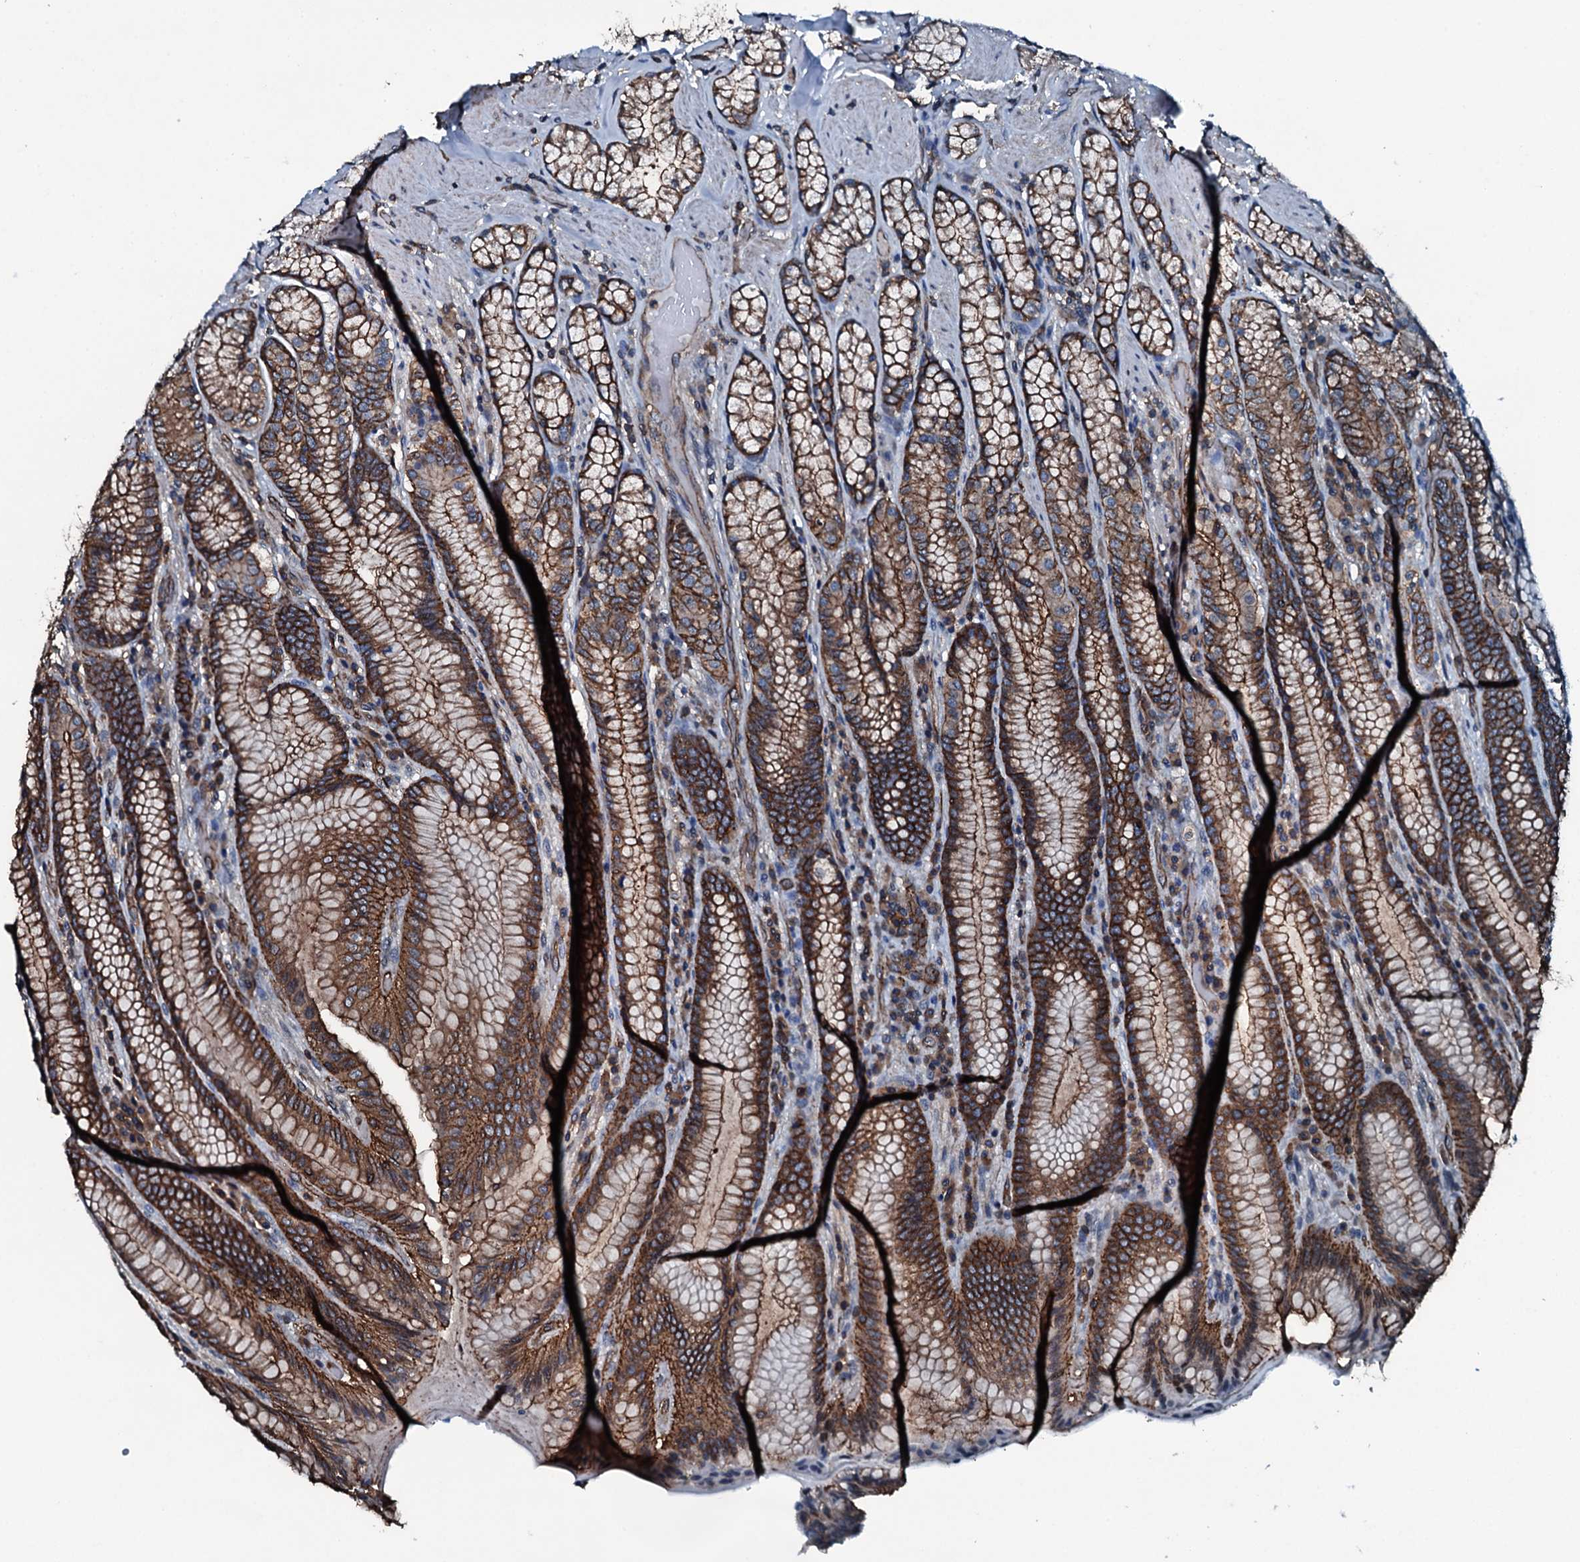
{"staining": {"intensity": "strong", "quantity": ">75%", "location": "cytoplasmic/membranous"}, "tissue": "stomach", "cell_type": "Glandular cells", "image_type": "normal", "snomed": [{"axis": "morphology", "description": "Normal tissue, NOS"}, {"axis": "topography", "description": "Stomach, upper"}, {"axis": "topography", "description": "Stomach, lower"}], "caption": "Immunohistochemistry of unremarkable human stomach demonstrates high levels of strong cytoplasmic/membranous staining in about >75% of glandular cells.", "gene": "SLC25A38", "patient": {"sex": "female", "age": 76}}